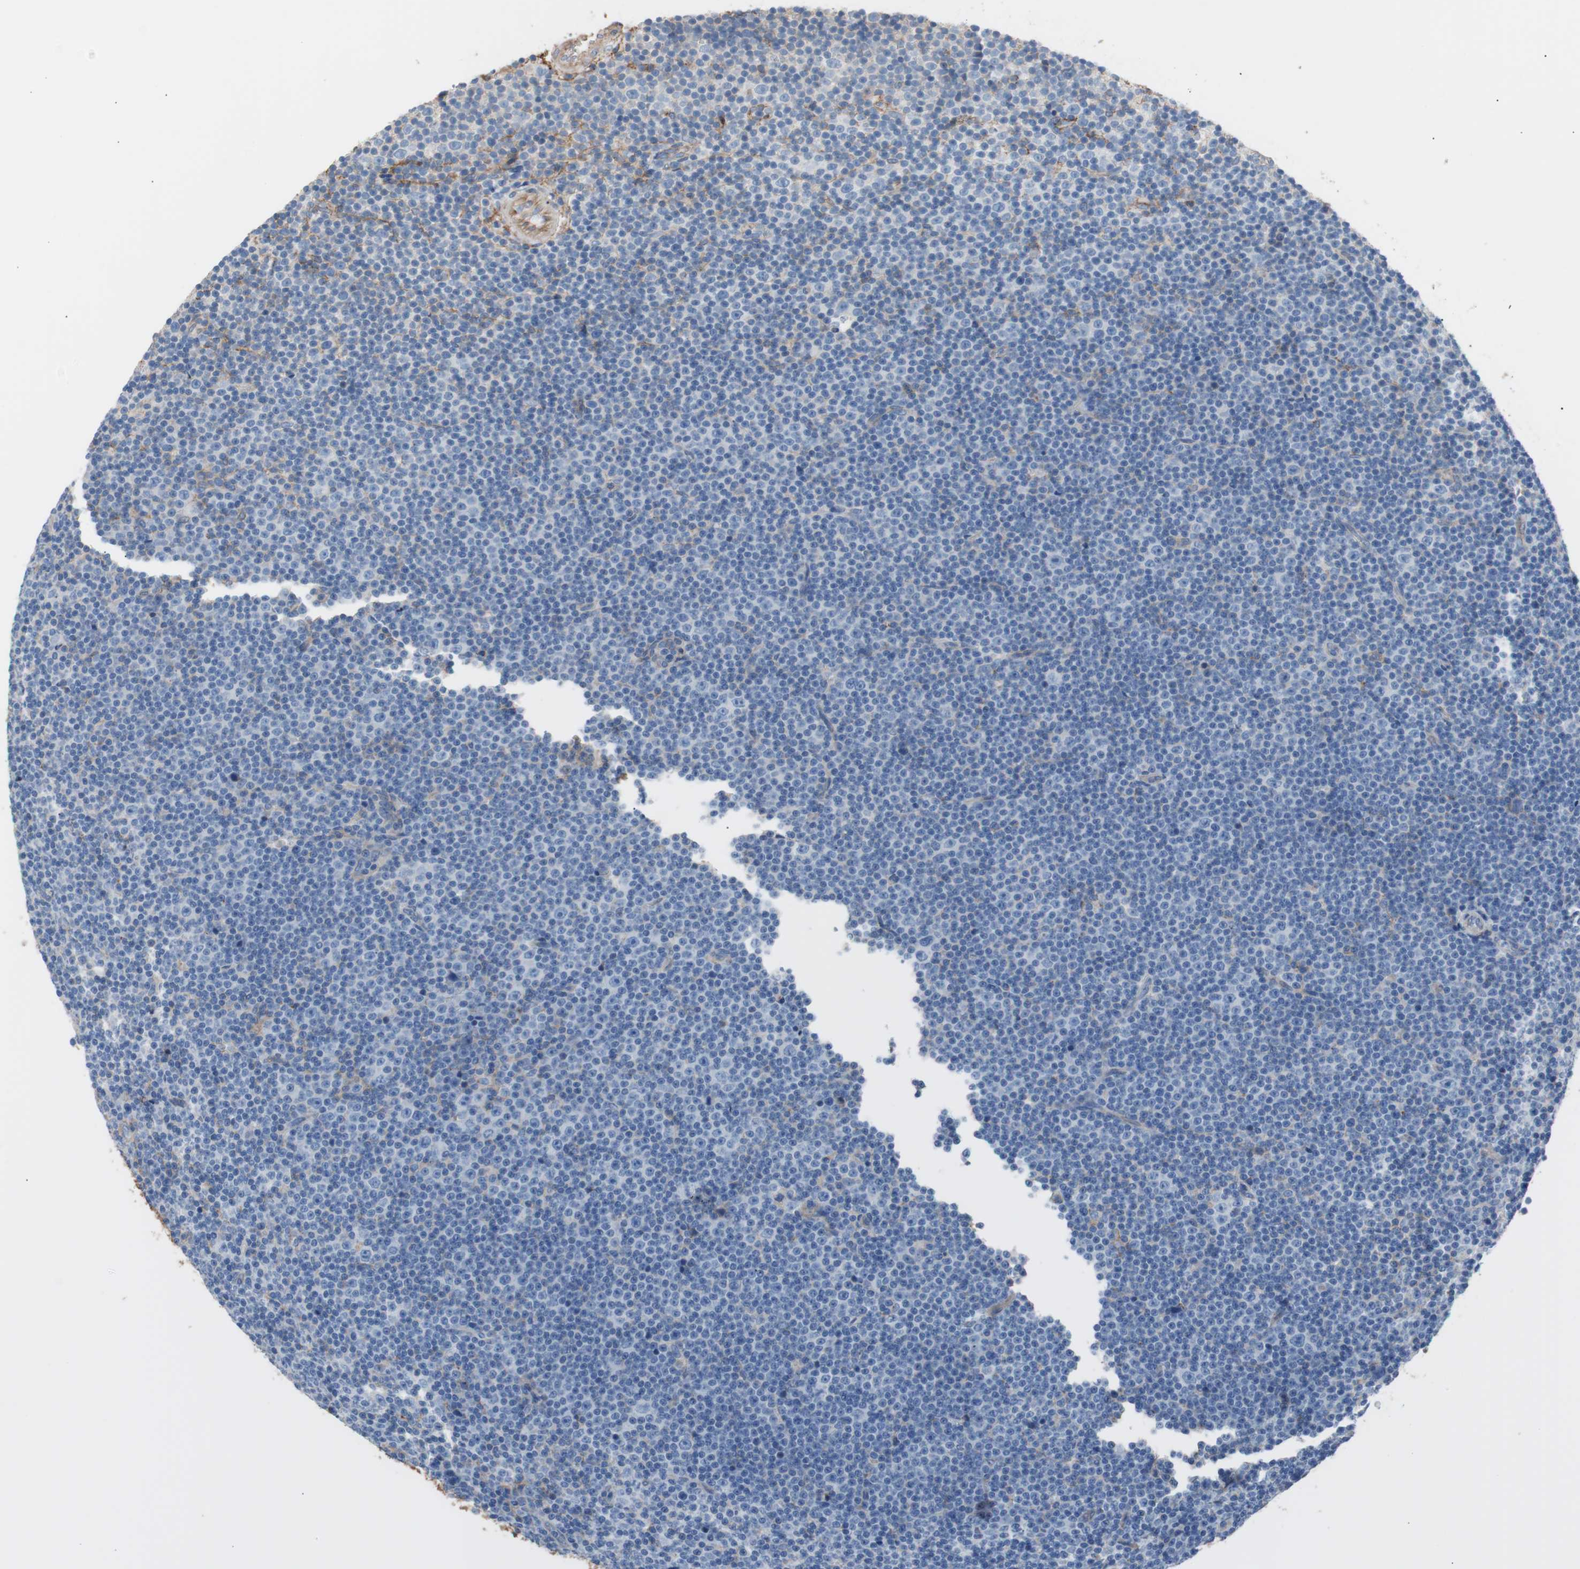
{"staining": {"intensity": "negative", "quantity": "none", "location": "none"}, "tissue": "lymphoma", "cell_type": "Tumor cells", "image_type": "cancer", "snomed": [{"axis": "morphology", "description": "Malignant lymphoma, non-Hodgkin's type, Low grade"}, {"axis": "topography", "description": "Lymph node"}], "caption": "The image demonstrates no significant staining in tumor cells of lymphoma. The staining was performed using DAB to visualize the protein expression in brown, while the nuclei were stained in blue with hematoxylin (Magnification: 20x).", "gene": "CD81", "patient": {"sex": "female", "age": 67}}